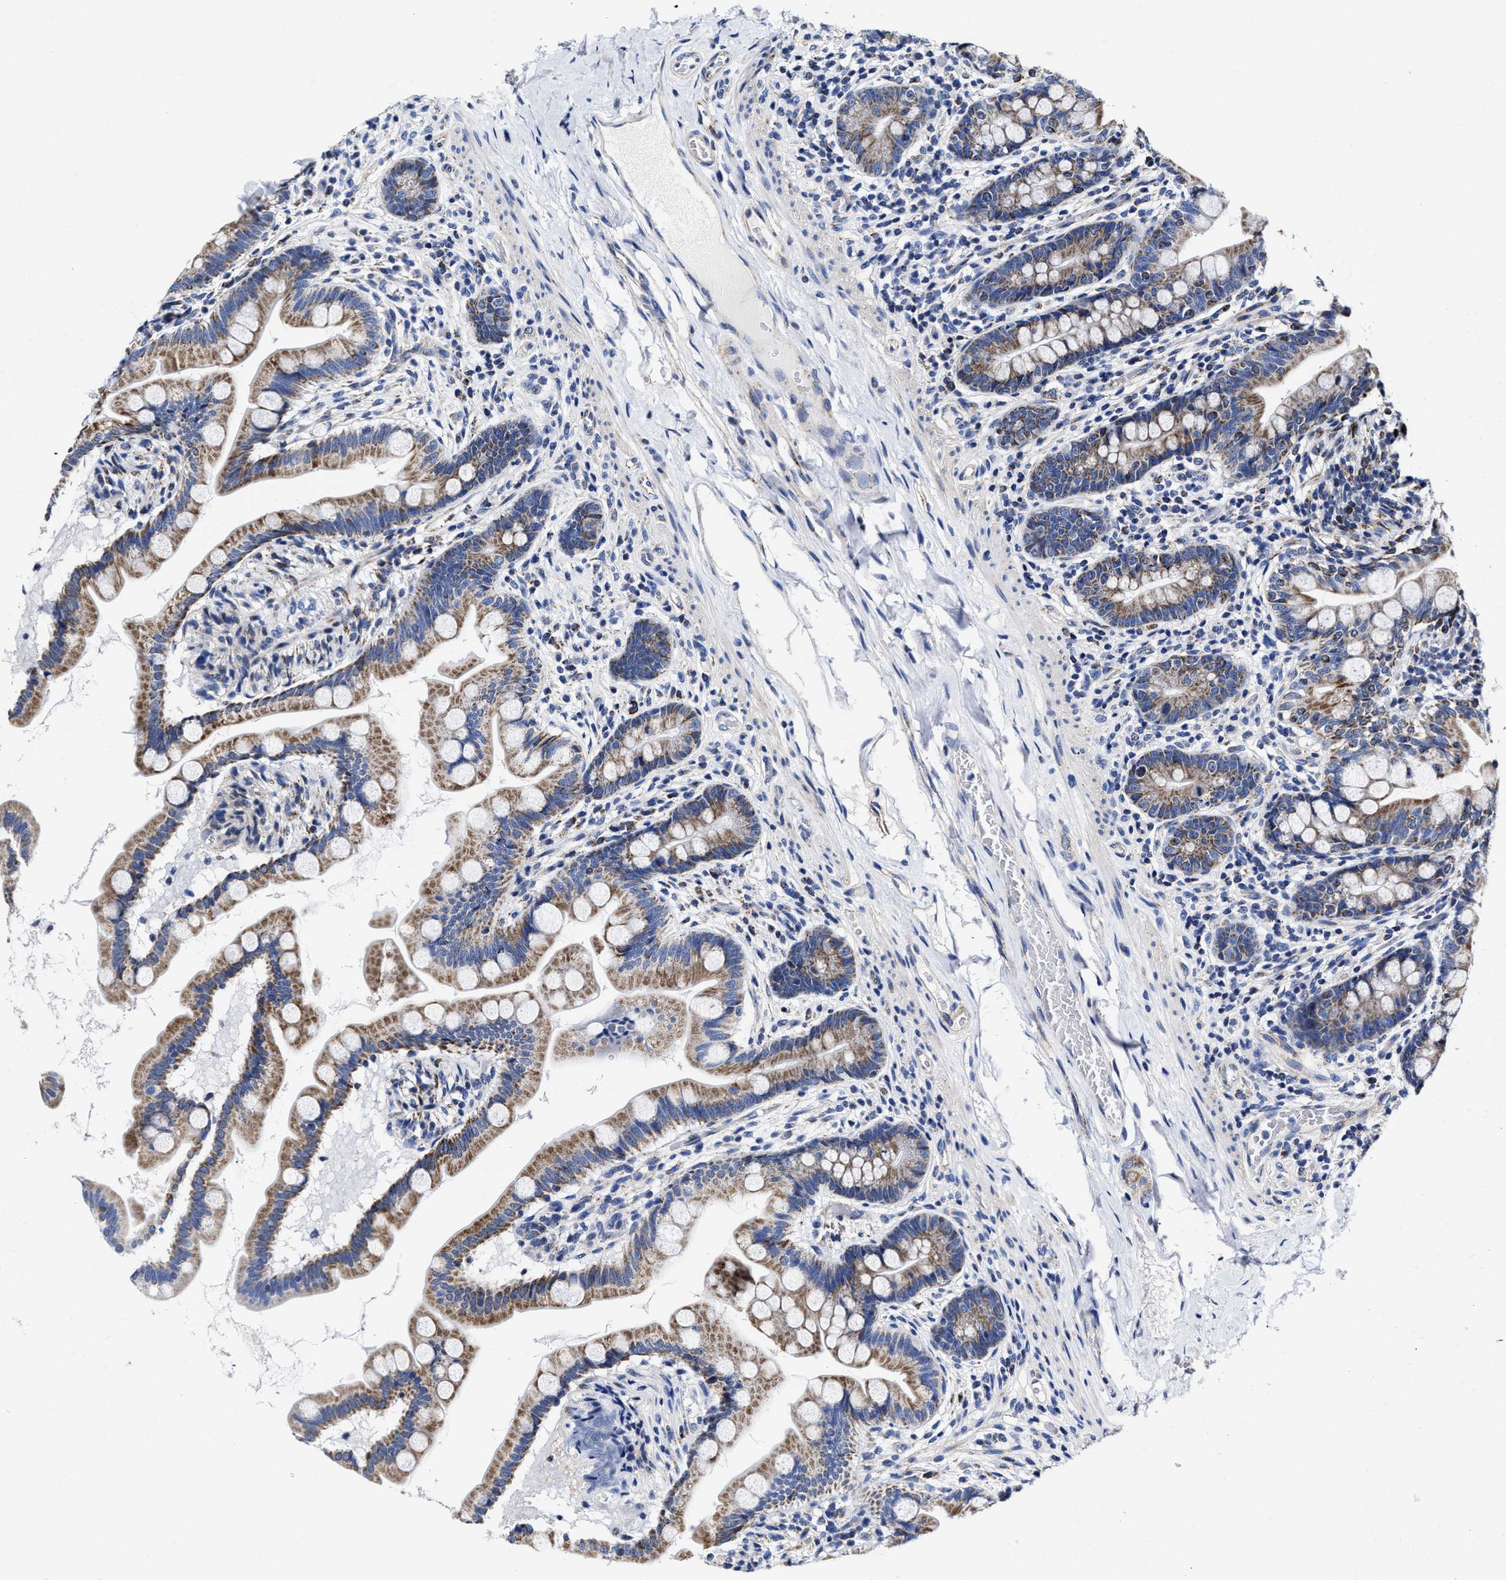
{"staining": {"intensity": "moderate", "quantity": "25%-75%", "location": "cytoplasmic/membranous"}, "tissue": "small intestine", "cell_type": "Glandular cells", "image_type": "normal", "snomed": [{"axis": "morphology", "description": "Normal tissue, NOS"}, {"axis": "topography", "description": "Small intestine"}], "caption": "Human small intestine stained for a protein (brown) displays moderate cytoplasmic/membranous positive staining in about 25%-75% of glandular cells.", "gene": "HINT2", "patient": {"sex": "female", "age": 56}}